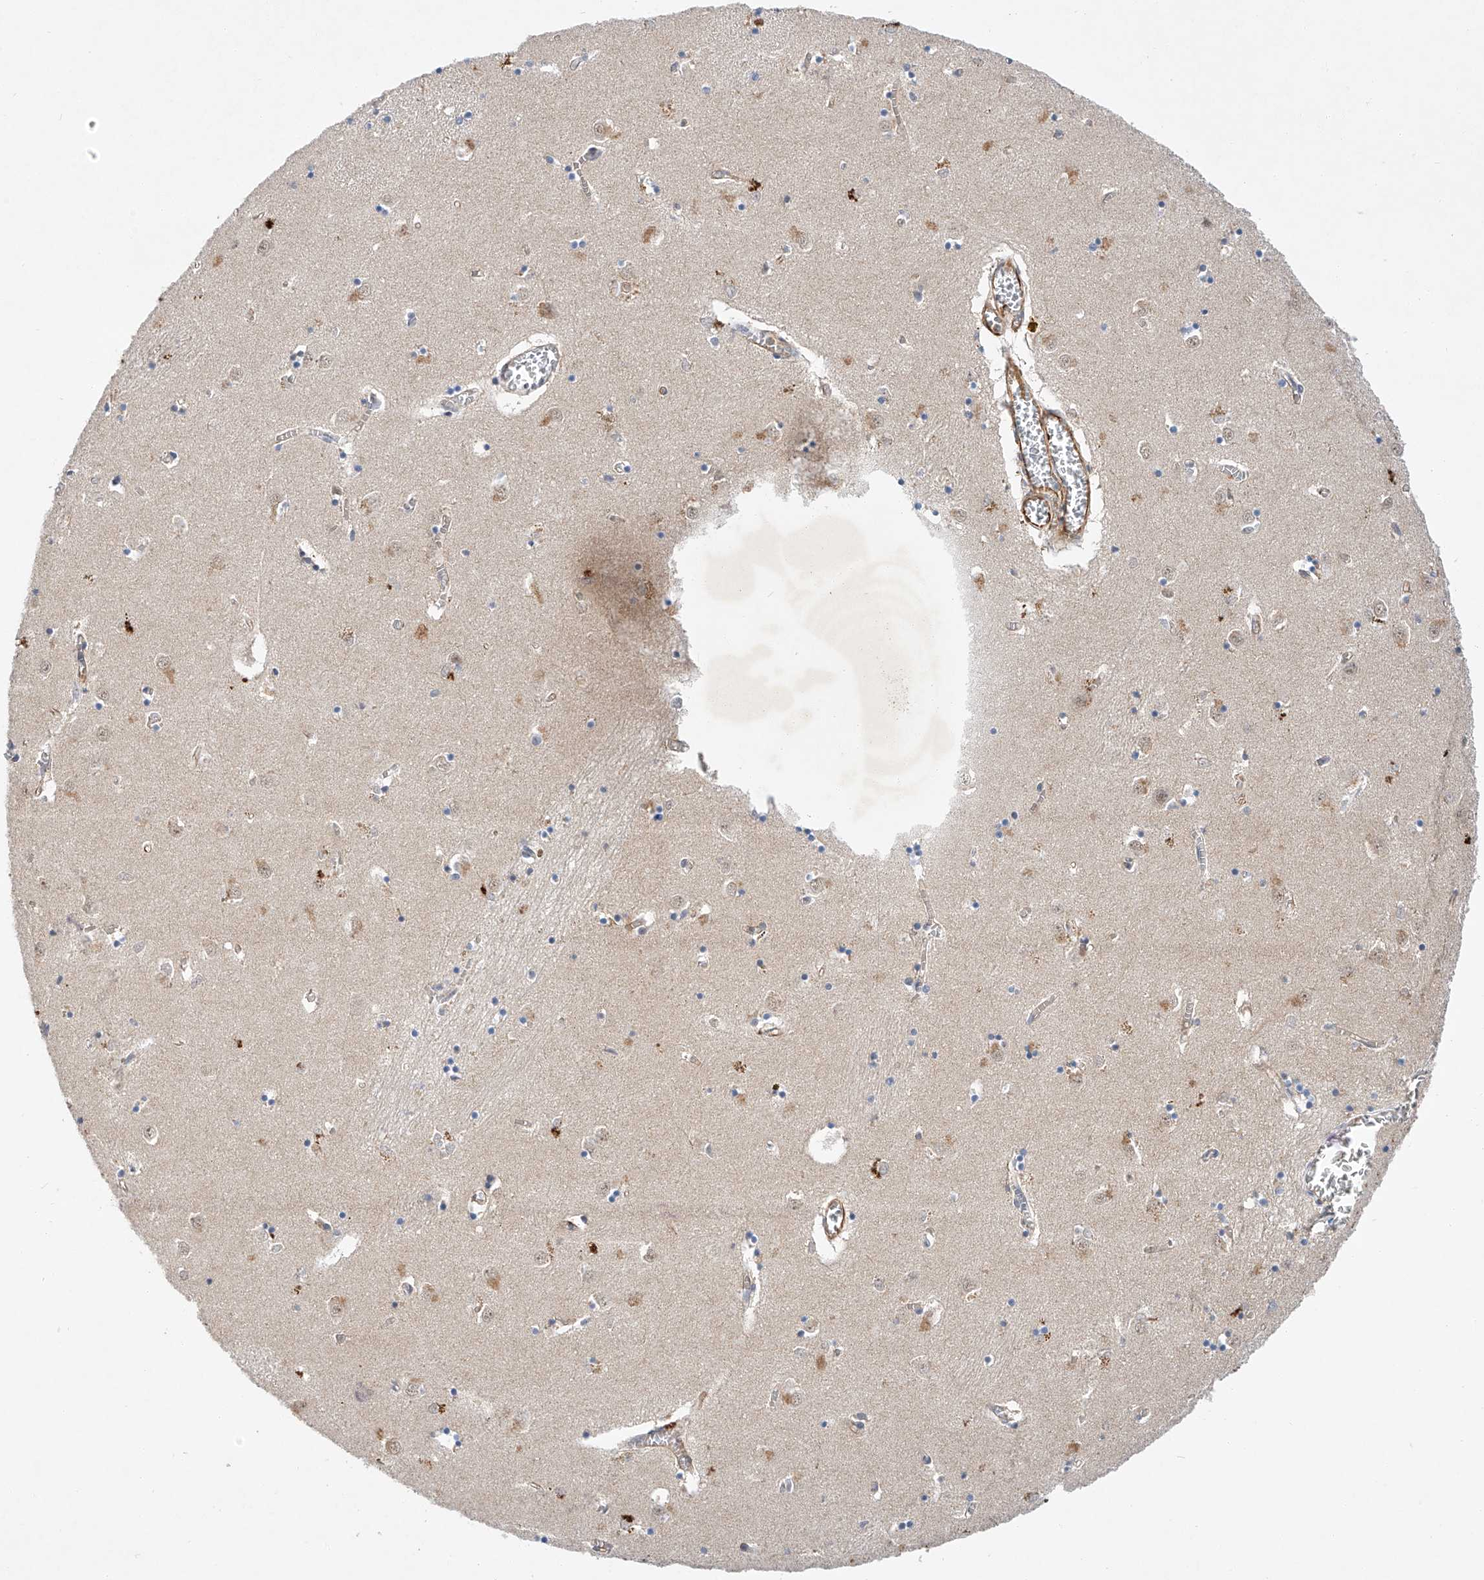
{"staining": {"intensity": "moderate", "quantity": "<25%", "location": "nuclear"}, "tissue": "caudate", "cell_type": "Glial cells", "image_type": "normal", "snomed": [{"axis": "morphology", "description": "Normal tissue, NOS"}, {"axis": "topography", "description": "Lateral ventricle wall"}], "caption": "This histopathology image shows immunohistochemistry staining of unremarkable human caudate, with low moderate nuclear positivity in approximately <25% of glial cells.", "gene": "AMD1", "patient": {"sex": "male", "age": 70}}